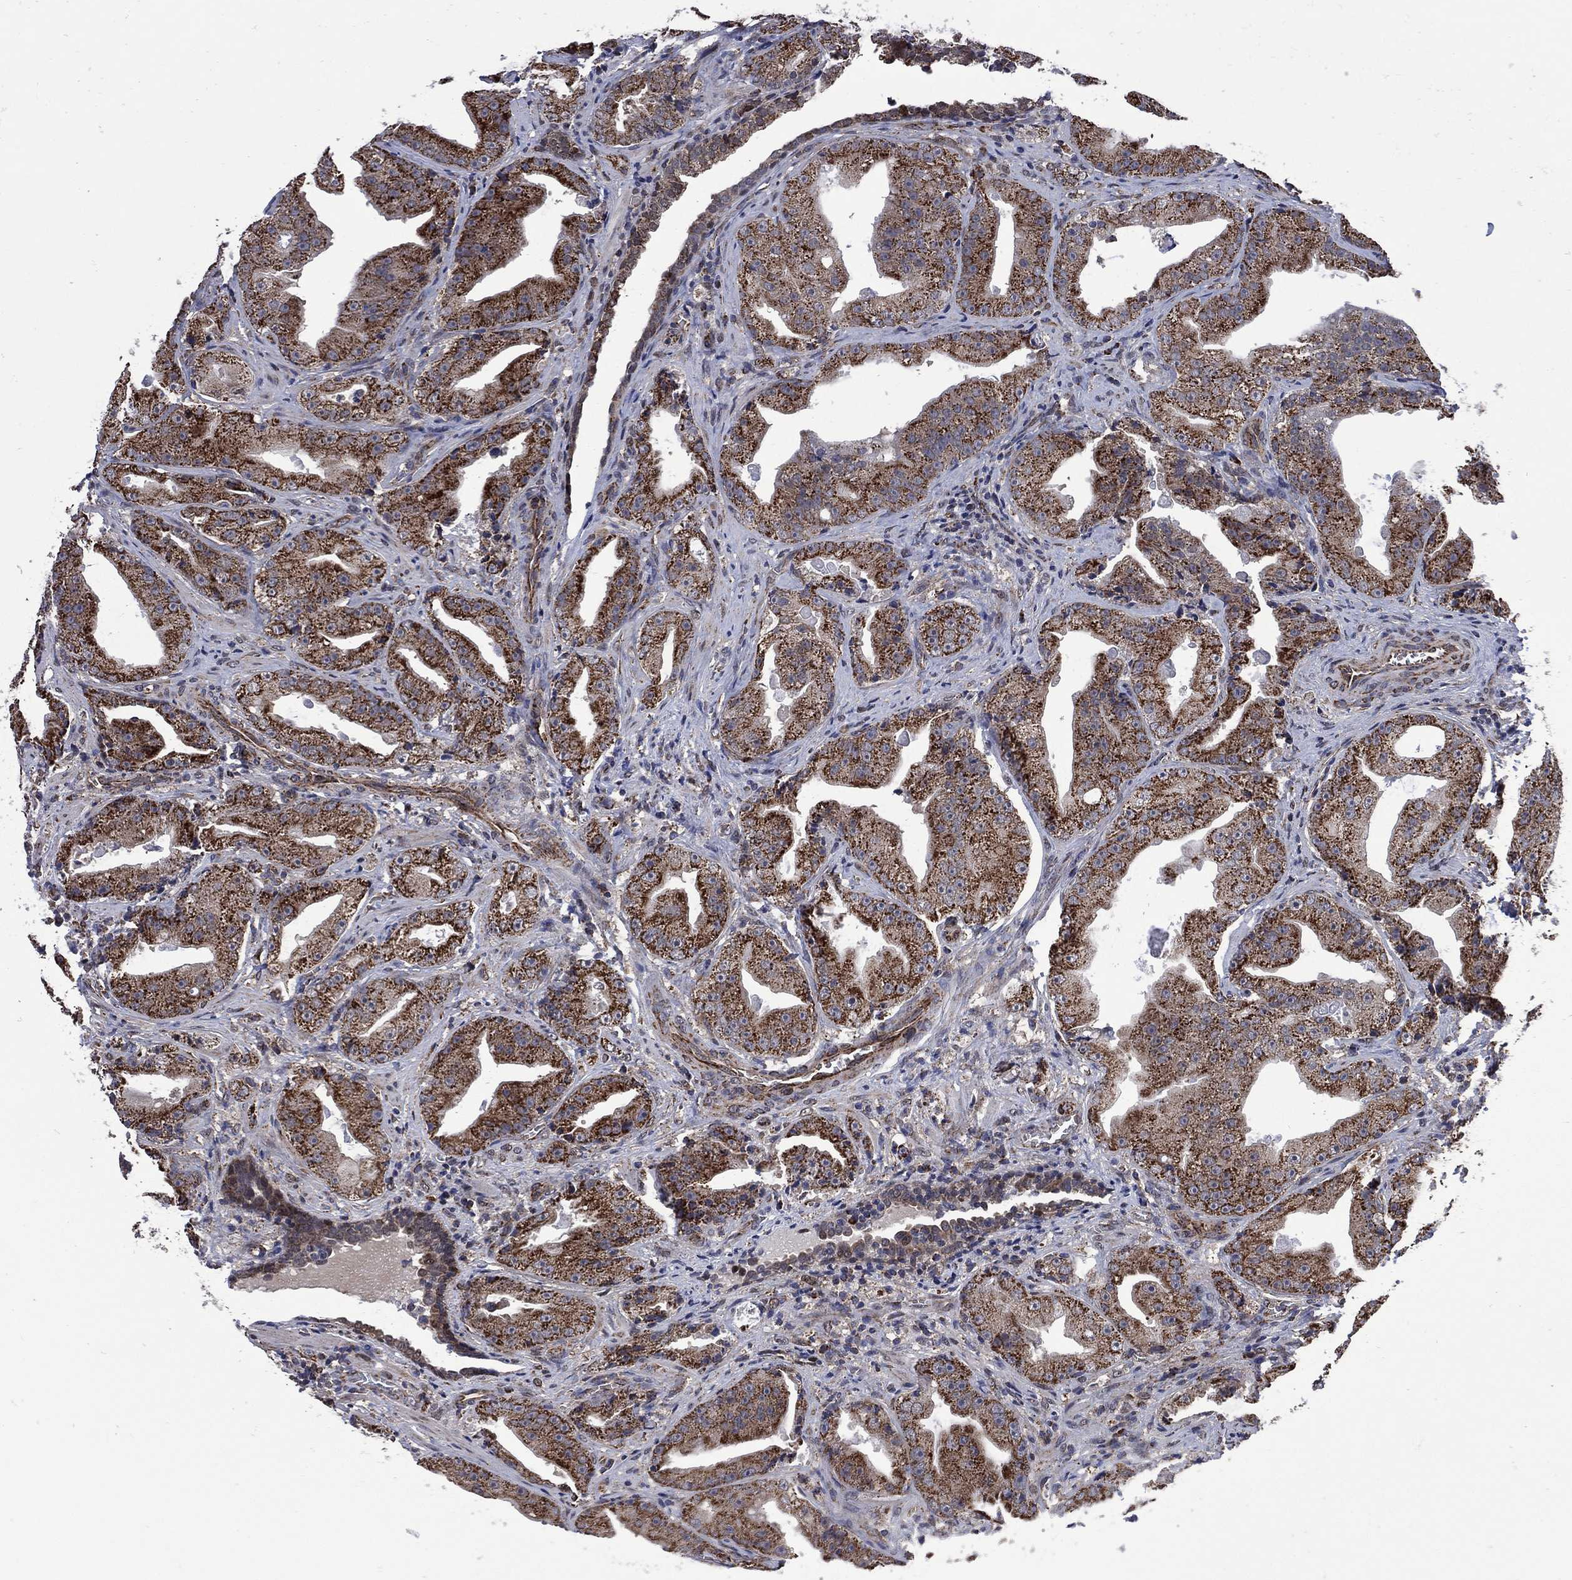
{"staining": {"intensity": "strong", "quantity": "25%-75%", "location": "cytoplasmic/membranous"}, "tissue": "prostate cancer", "cell_type": "Tumor cells", "image_type": "cancer", "snomed": [{"axis": "morphology", "description": "Adenocarcinoma, Low grade"}, {"axis": "topography", "description": "Prostate"}], "caption": "Protein expression analysis of prostate low-grade adenocarcinoma shows strong cytoplasmic/membranous positivity in about 25%-75% of tumor cells.", "gene": "HTD2", "patient": {"sex": "male", "age": 62}}